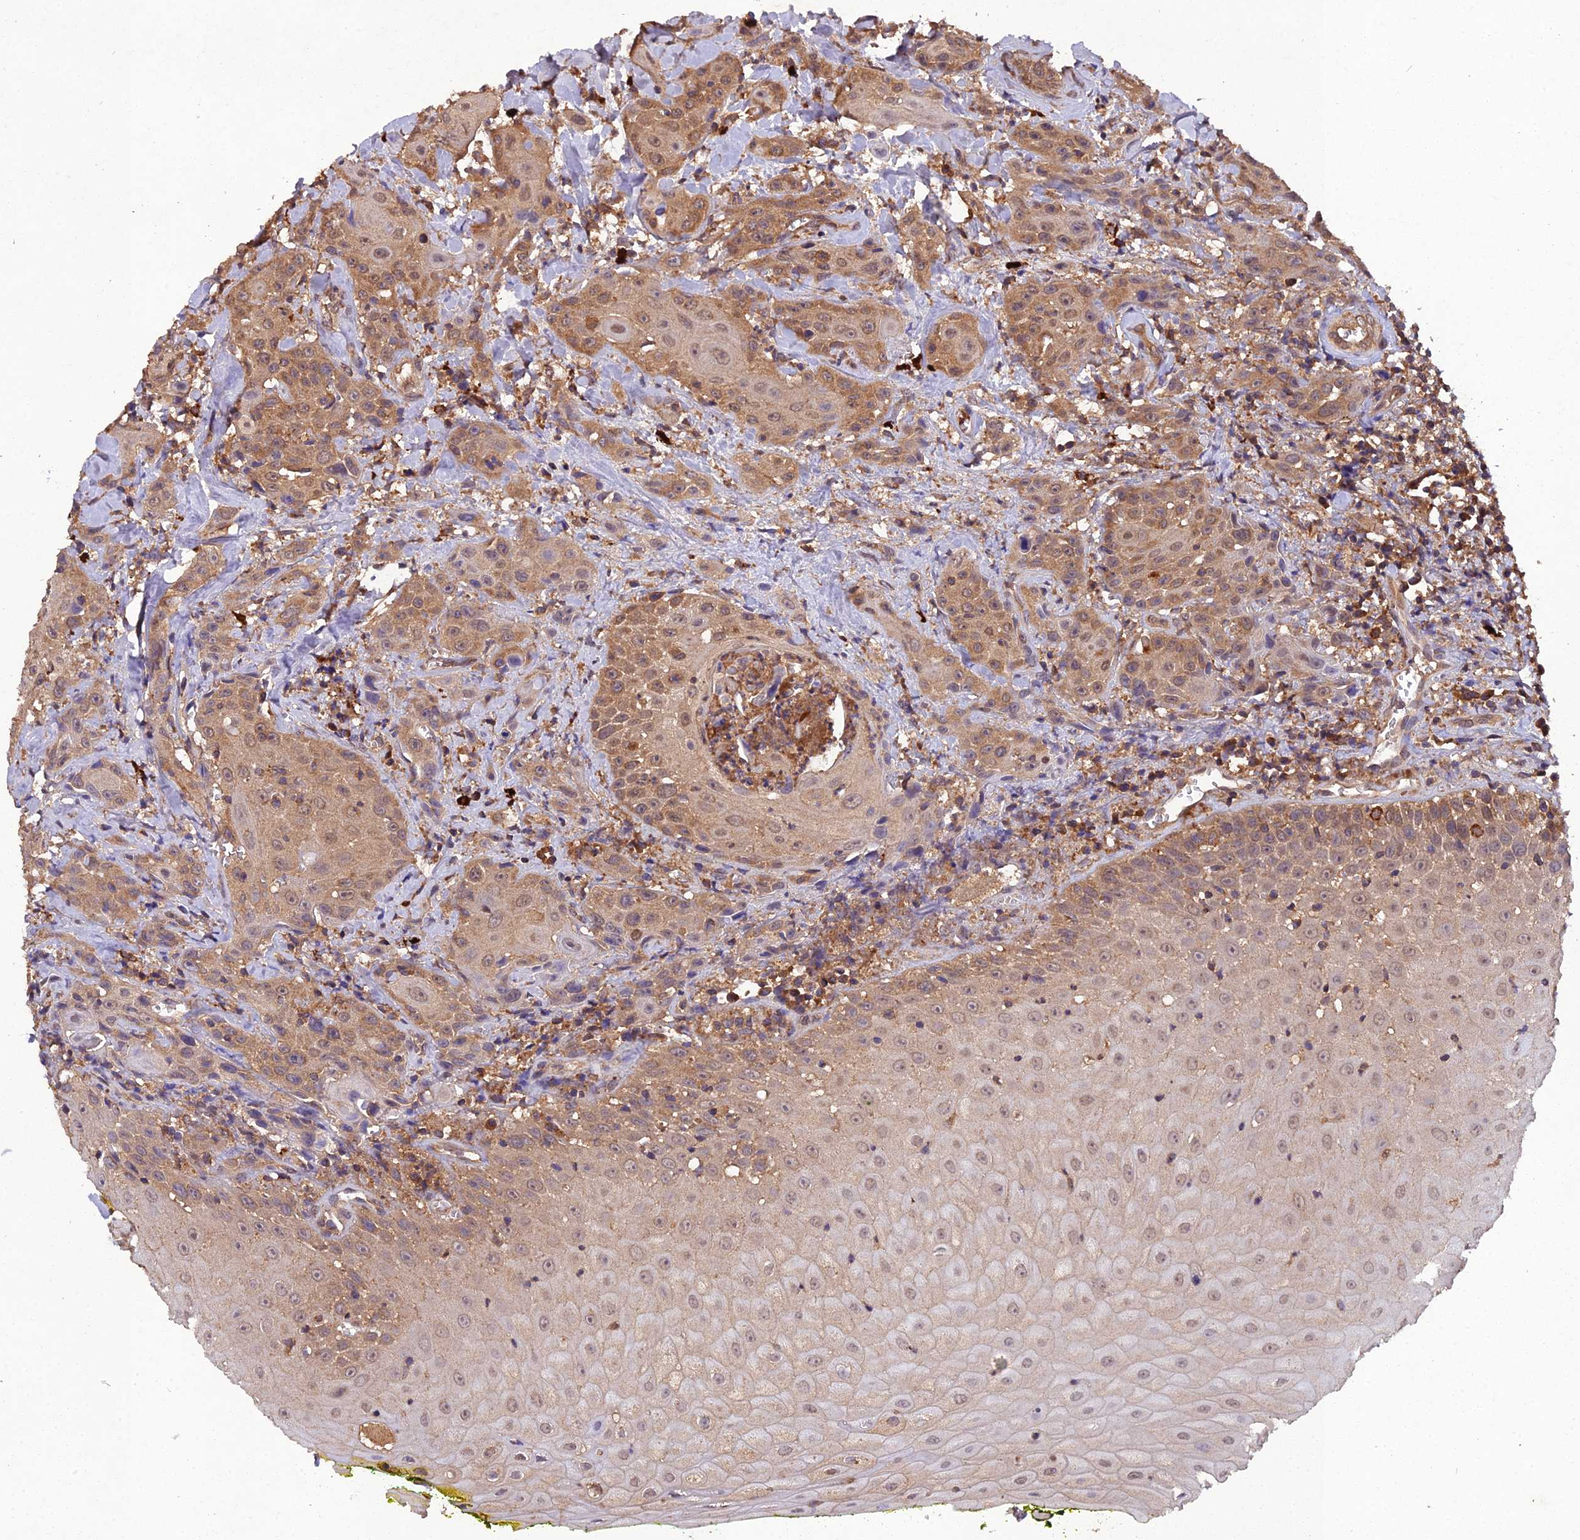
{"staining": {"intensity": "moderate", "quantity": ">75%", "location": "cytoplasmic/membranous"}, "tissue": "head and neck cancer", "cell_type": "Tumor cells", "image_type": "cancer", "snomed": [{"axis": "morphology", "description": "Squamous cell carcinoma, NOS"}, {"axis": "topography", "description": "Oral tissue"}, {"axis": "topography", "description": "Head-Neck"}], "caption": "Protein expression analysis of human head and neck squamous cell carcinoma reveals moderate cytoplasmic/membranous staining in approximately >75% of tumor cells. Immunohistochemistry (ihc) stains the protein in brown and the nuclei are stained blue.", "gene": "TMEM258", "patient": {"sex": "female", "age": 82}}